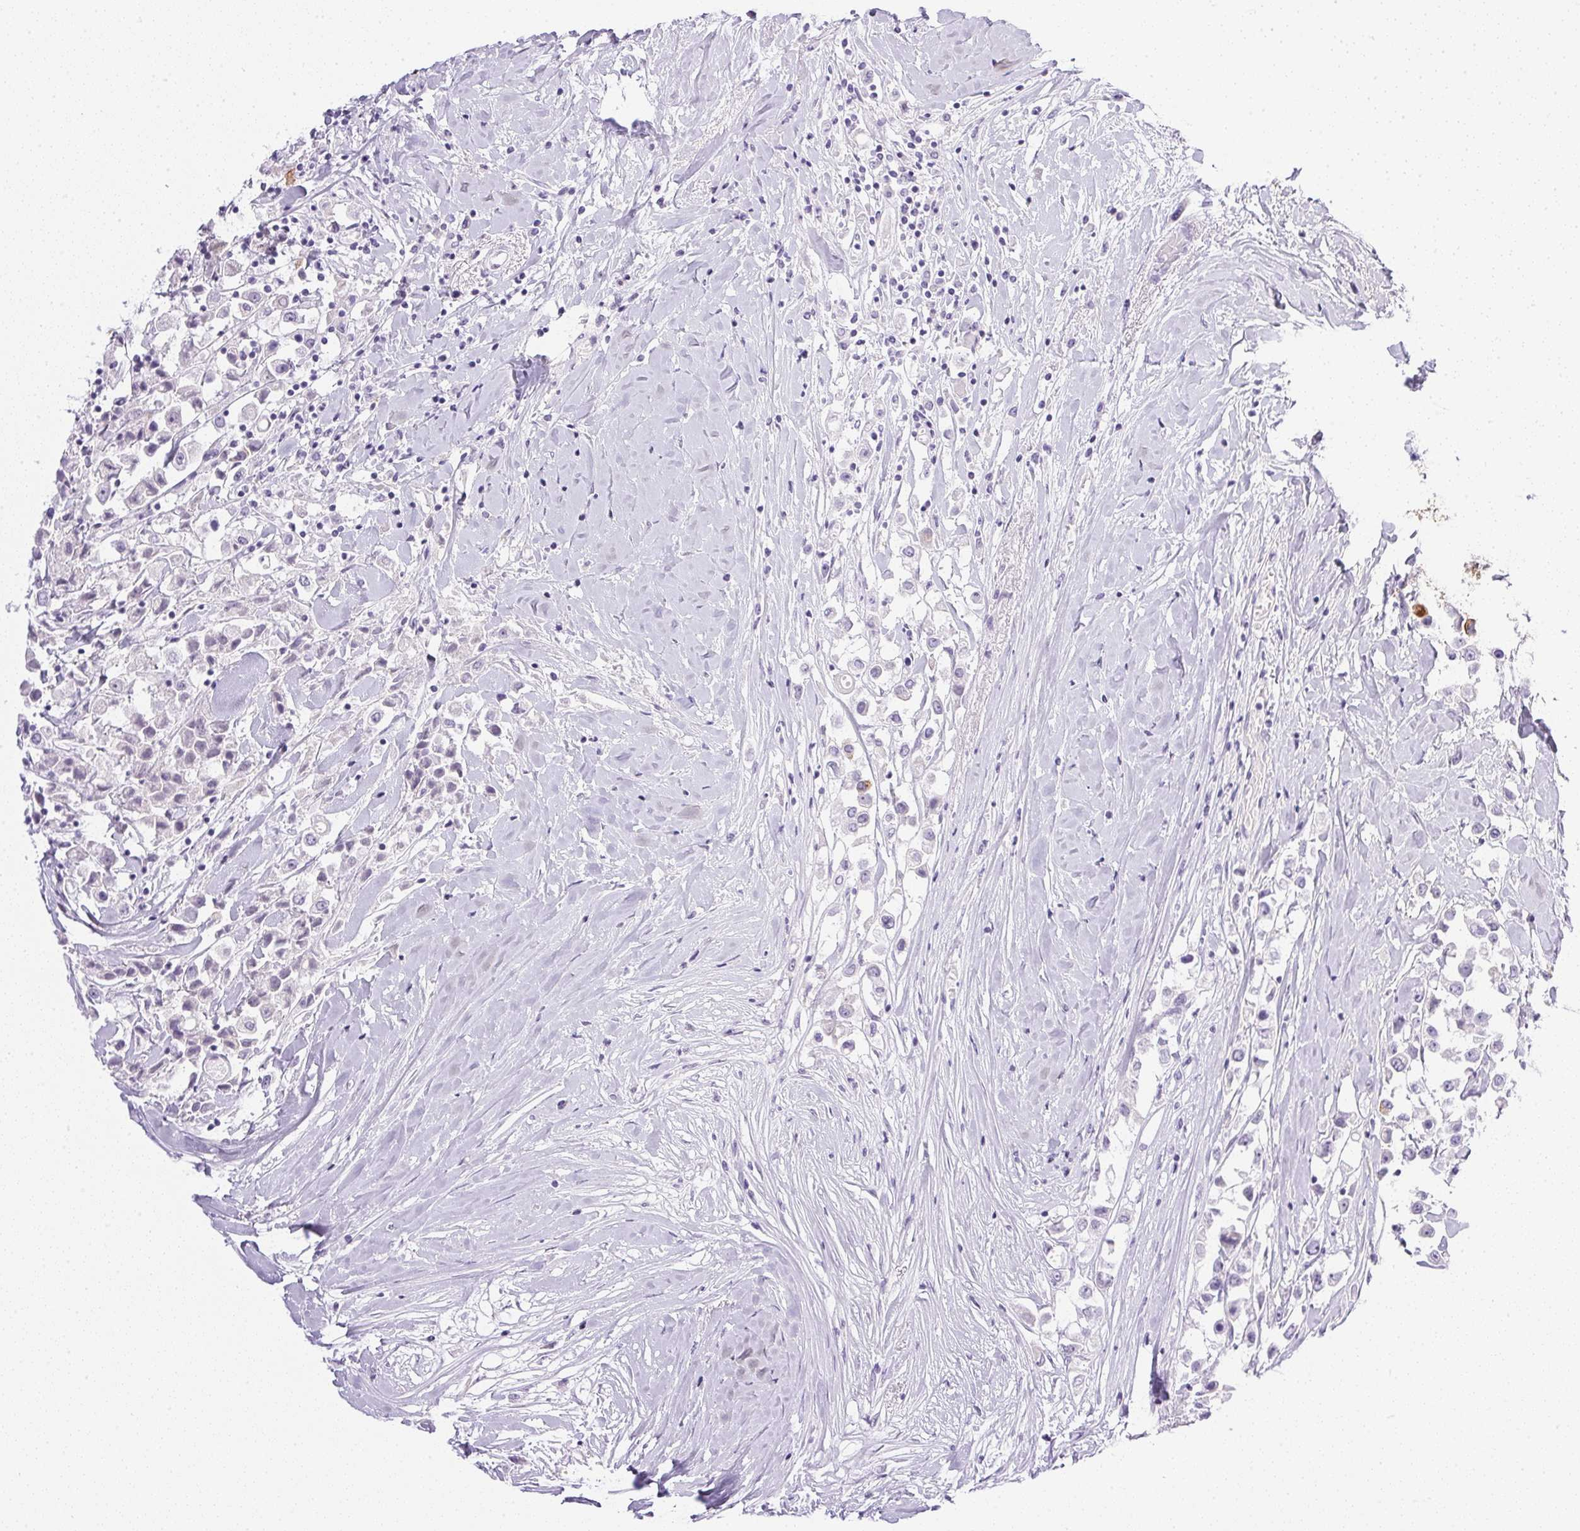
{"staining": {"intensity": "negative", "quantity": "none", "location": "none"}, "tissue": "breast cancer", "cell_type": "Tumor cells", "image_type": "cancer", "snomed": [{"axis": "morphology", "description": "Duct carcinoma"}, {"axis": "topography", "description": "Breast"}], "caption": "This photomicrograph is of breast infiltrating ductal carcinoma stained with IHC to label a protein in brown with the nuclei are counter-stained blue. There is no staining in tumor cells. (Immunohistochemistry, brightfield microscopy, high magnification).", "gene": "CPB1", "patient": {"sex": "female", "age": 61}}